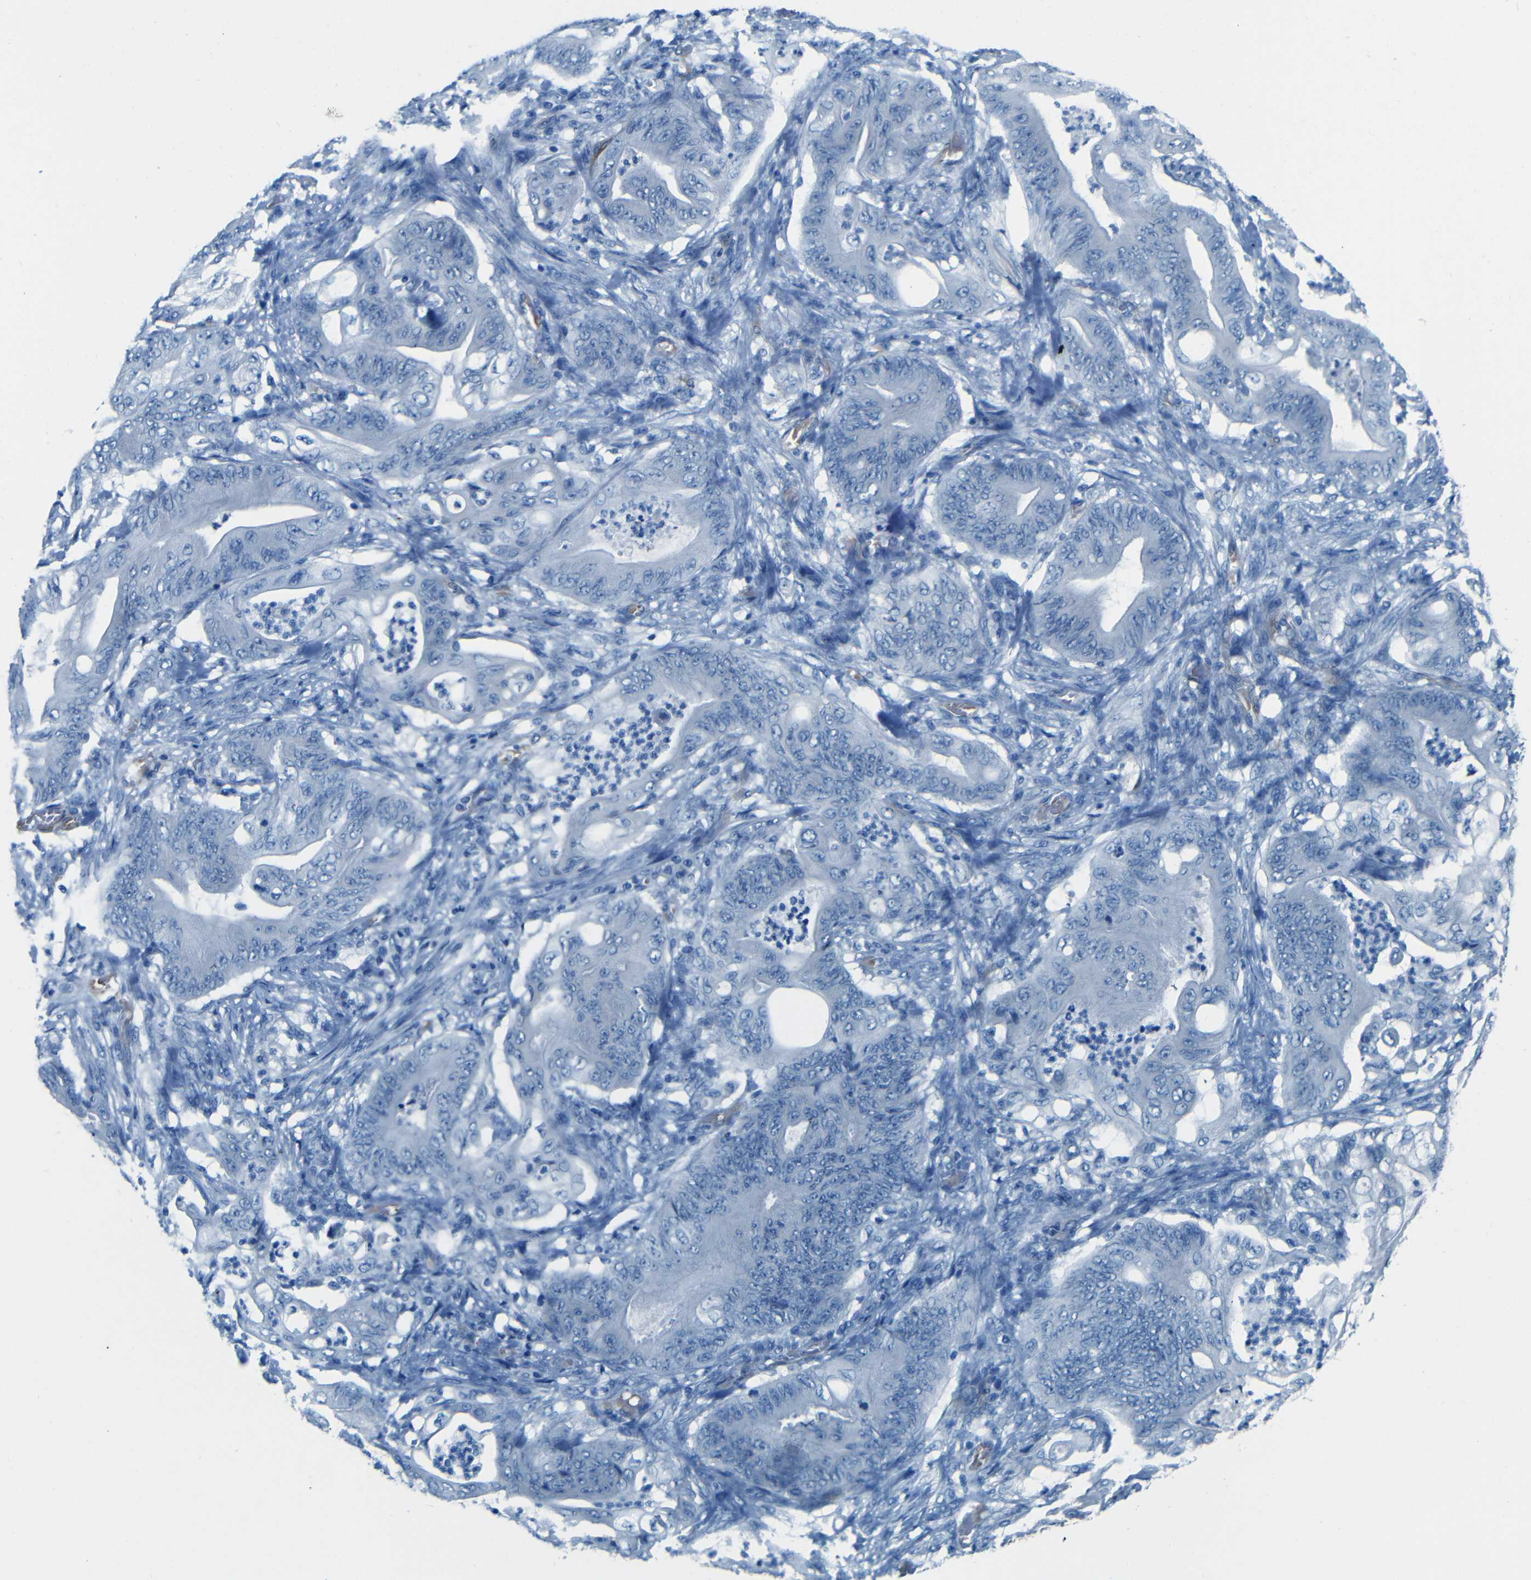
{"staining": {"intensity": "negative", "quantity": "none", "location": "none"}, "tissue": "stomach cancer", "cell_type": "Tumor cells", "image_type": "cancer", "snomed": [{"axis": "morphology", "description": "Adenocarcinoma, NOS"}, {"axis": "topography", "description": "Stomach"}], "caption": "Stomach cancer (adenocarcinoma) was stained to show a protein in brown. There is no significant staining in tumor cells. (DAB (3,3'-diaminobenzidine) immunohistochemistry (IHC) with hematoxylin counter stain).", "gene": "MAP2", "patient": {"sex": "female", "age": 73}}